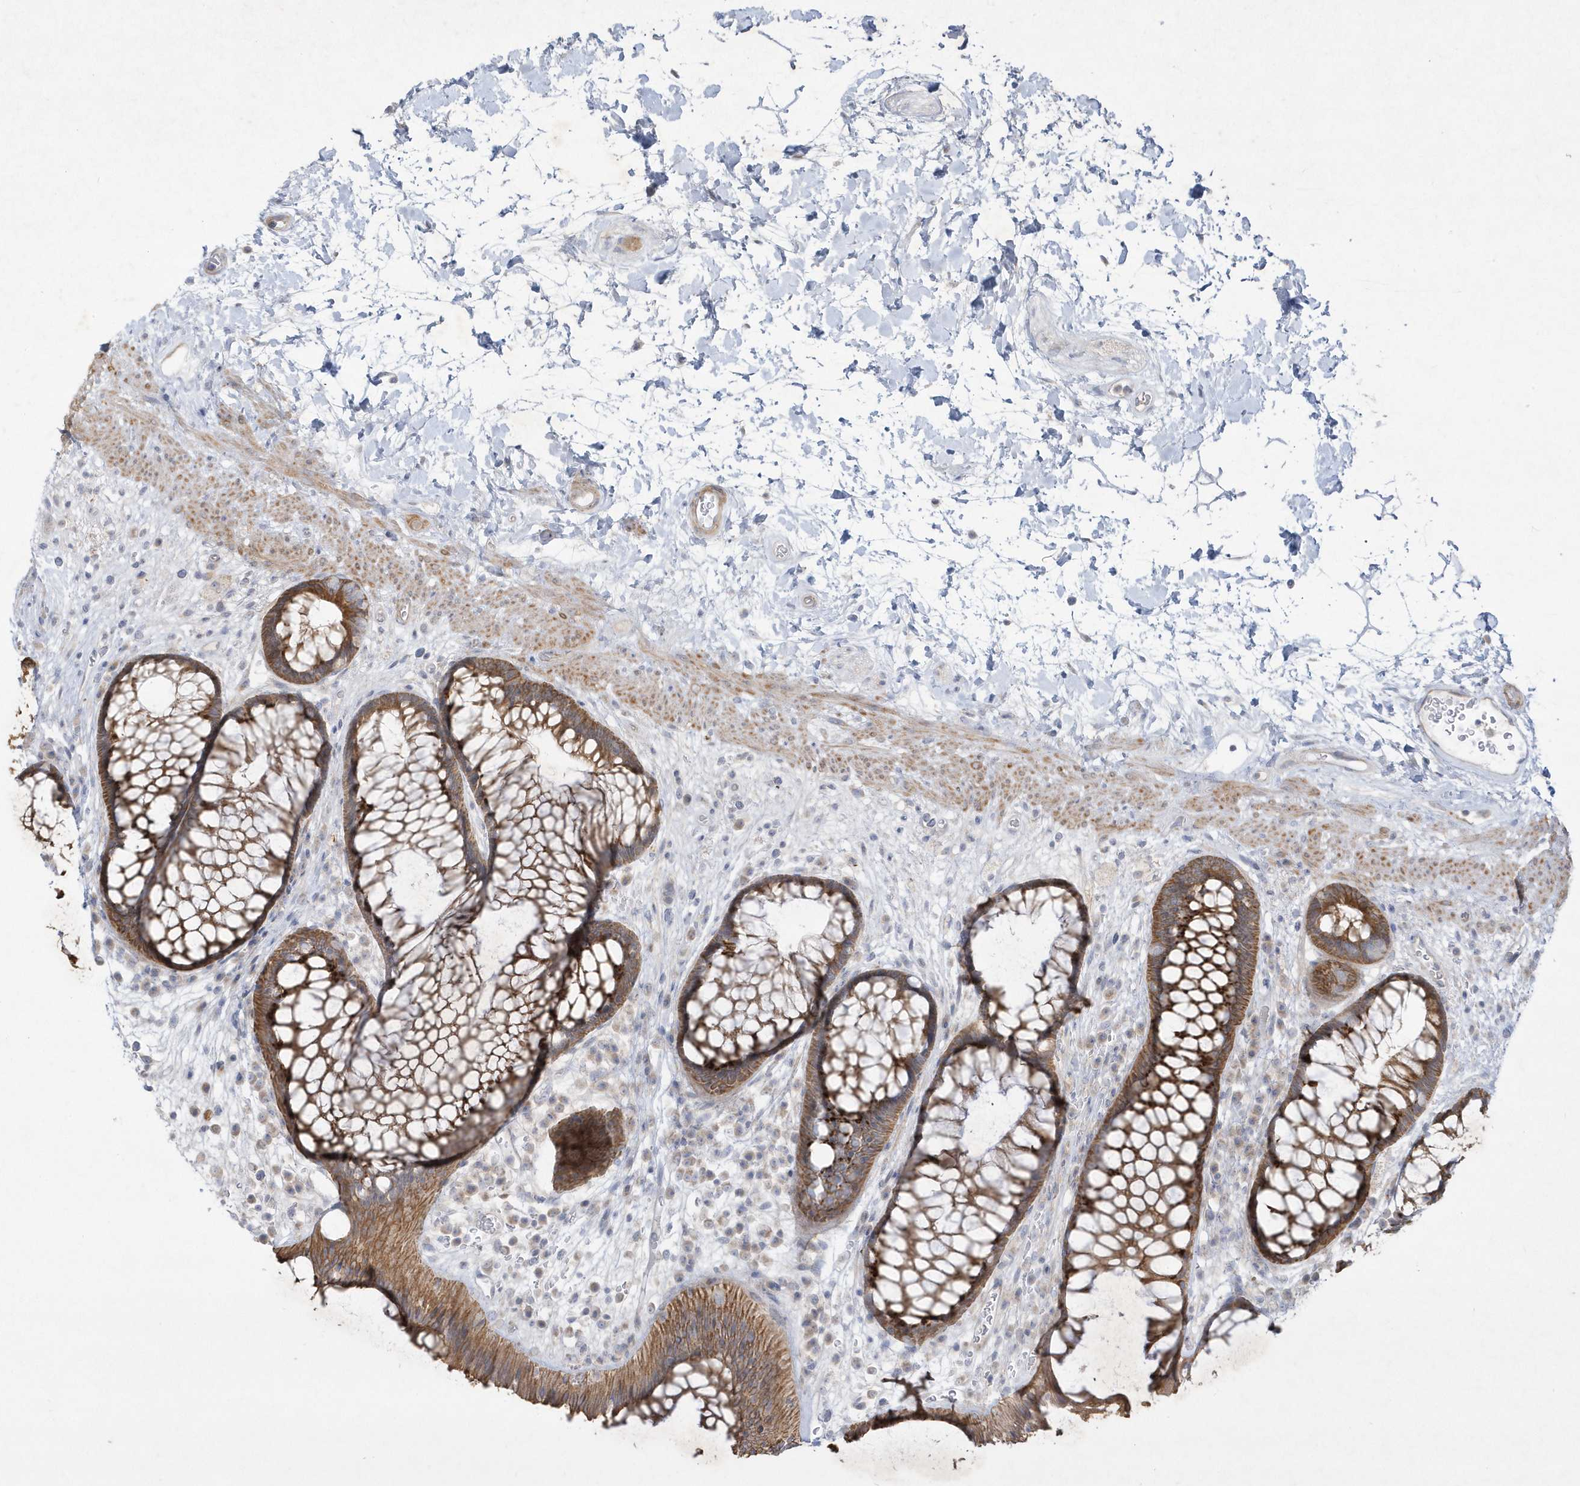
{"staining": {"intensity": "moderate", "quantity": ">75%", "location": "cytoplasmic/membranous"}, "tissue": "rectum", "cell_type": "Glandular cells", "image_type": "normal", "snomed": [{"axis": "morphology", "description": "Normal tissue, NOS"}, {"axis": "topography", "description": "Rectum"}], "caption": "Brown immunohistochemical staining in unremarkable rectum exhibits moderate cytoplasmic/membranous expression in about >75% of glandular cells. The staining is performed using DAB (3,3'-diaminobenzidine) brown chromogen to label protein expression. The nuclei are counter-stained blue using hematoxylin.", "gene": "LARS1", "patient": {"sex": "male", "age": 51}}